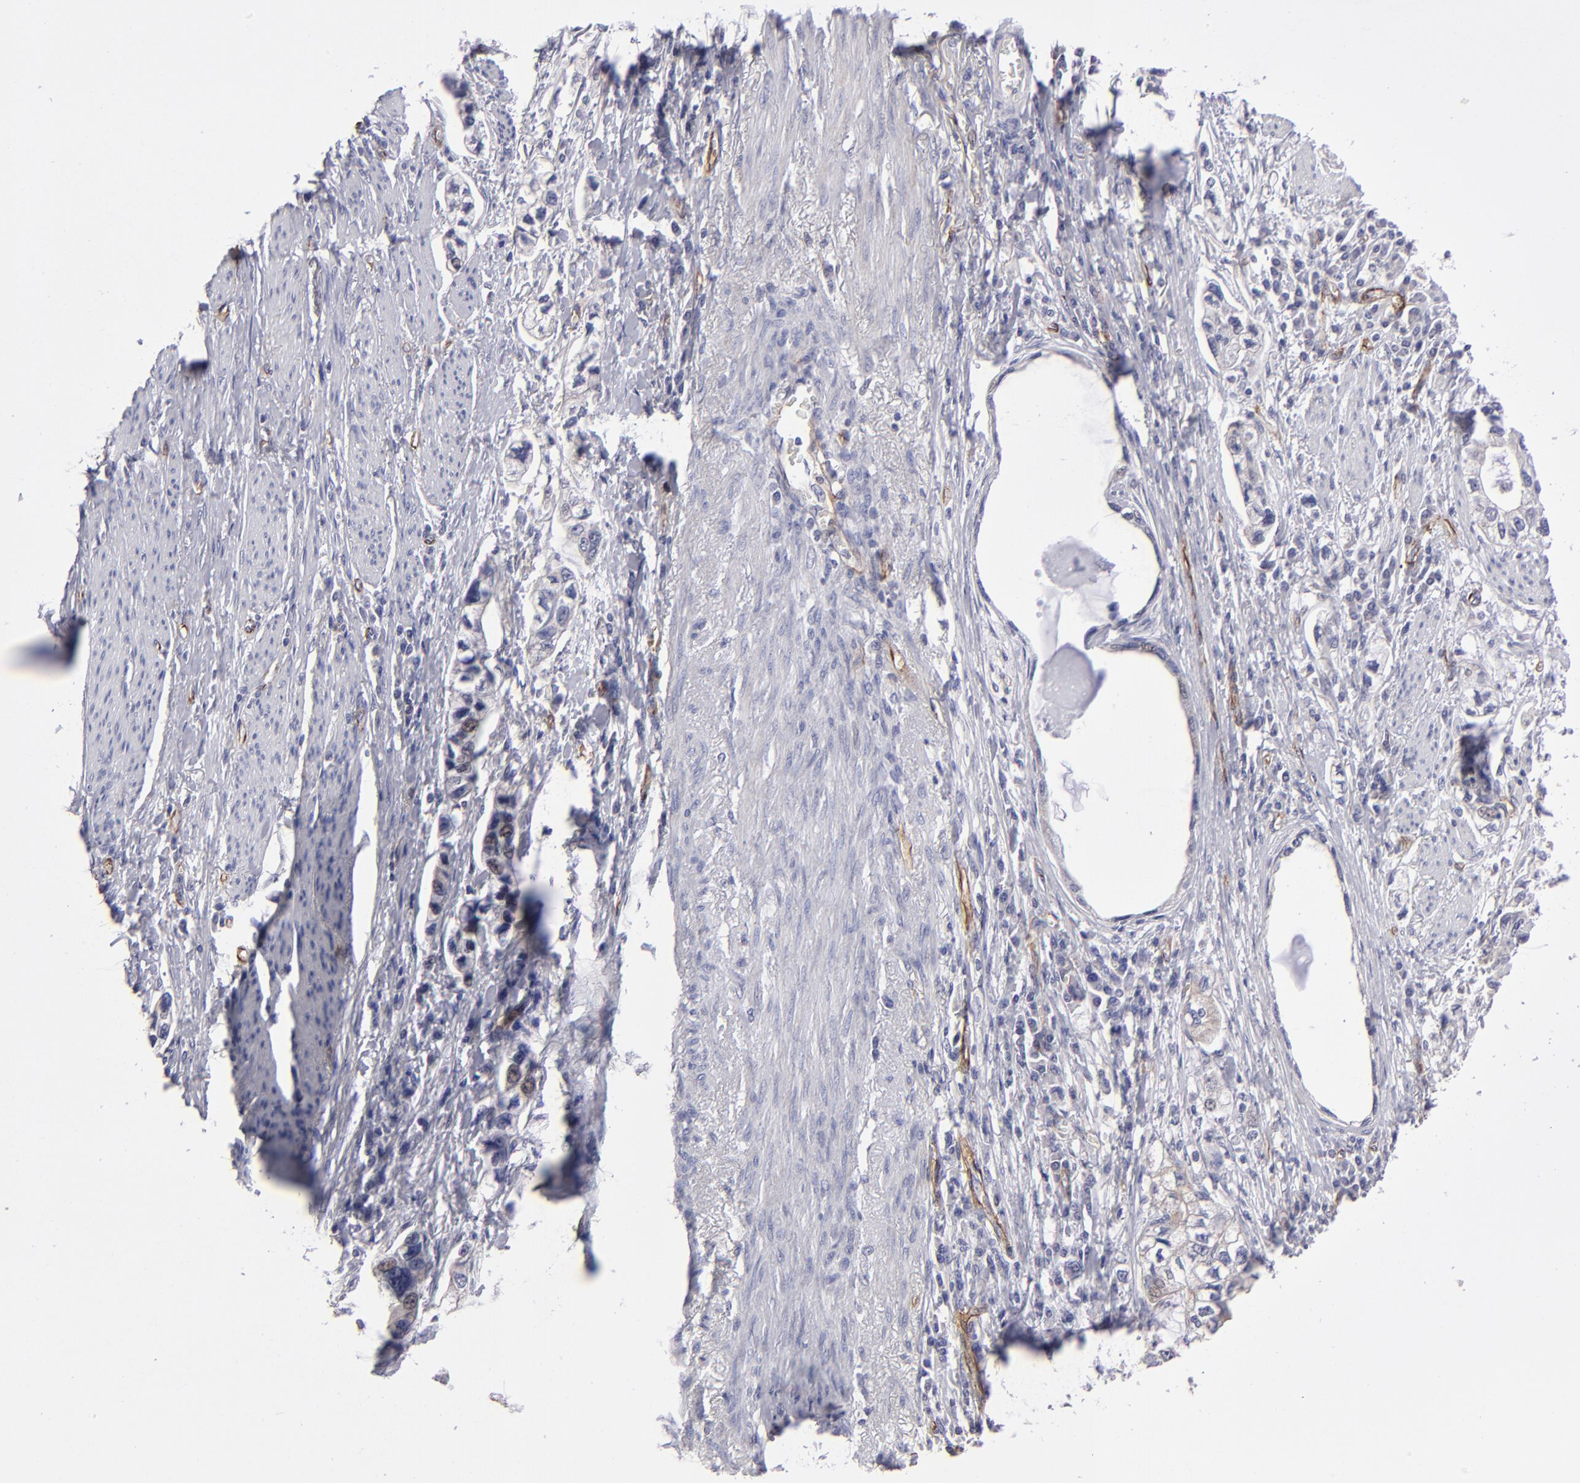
{"staining": {"intensity": "negative", "quantity": "none", "location": "none"}, "tissue": "stomach cancer", "cell_type": "Tumor cells", "image_type": "cancer", "snomed": [{"axis": "morphology", "description": "Adenocarcinoma, NOS"}, {"axis": "topography", "description": "Stomach, lower"}], "caption": "Immunohistochemical staining of human stomach cancer demonstrates no significant expression in tumor cells.", "gene": "ZNF175", "patient": {"sex": "female", "age": 93}}